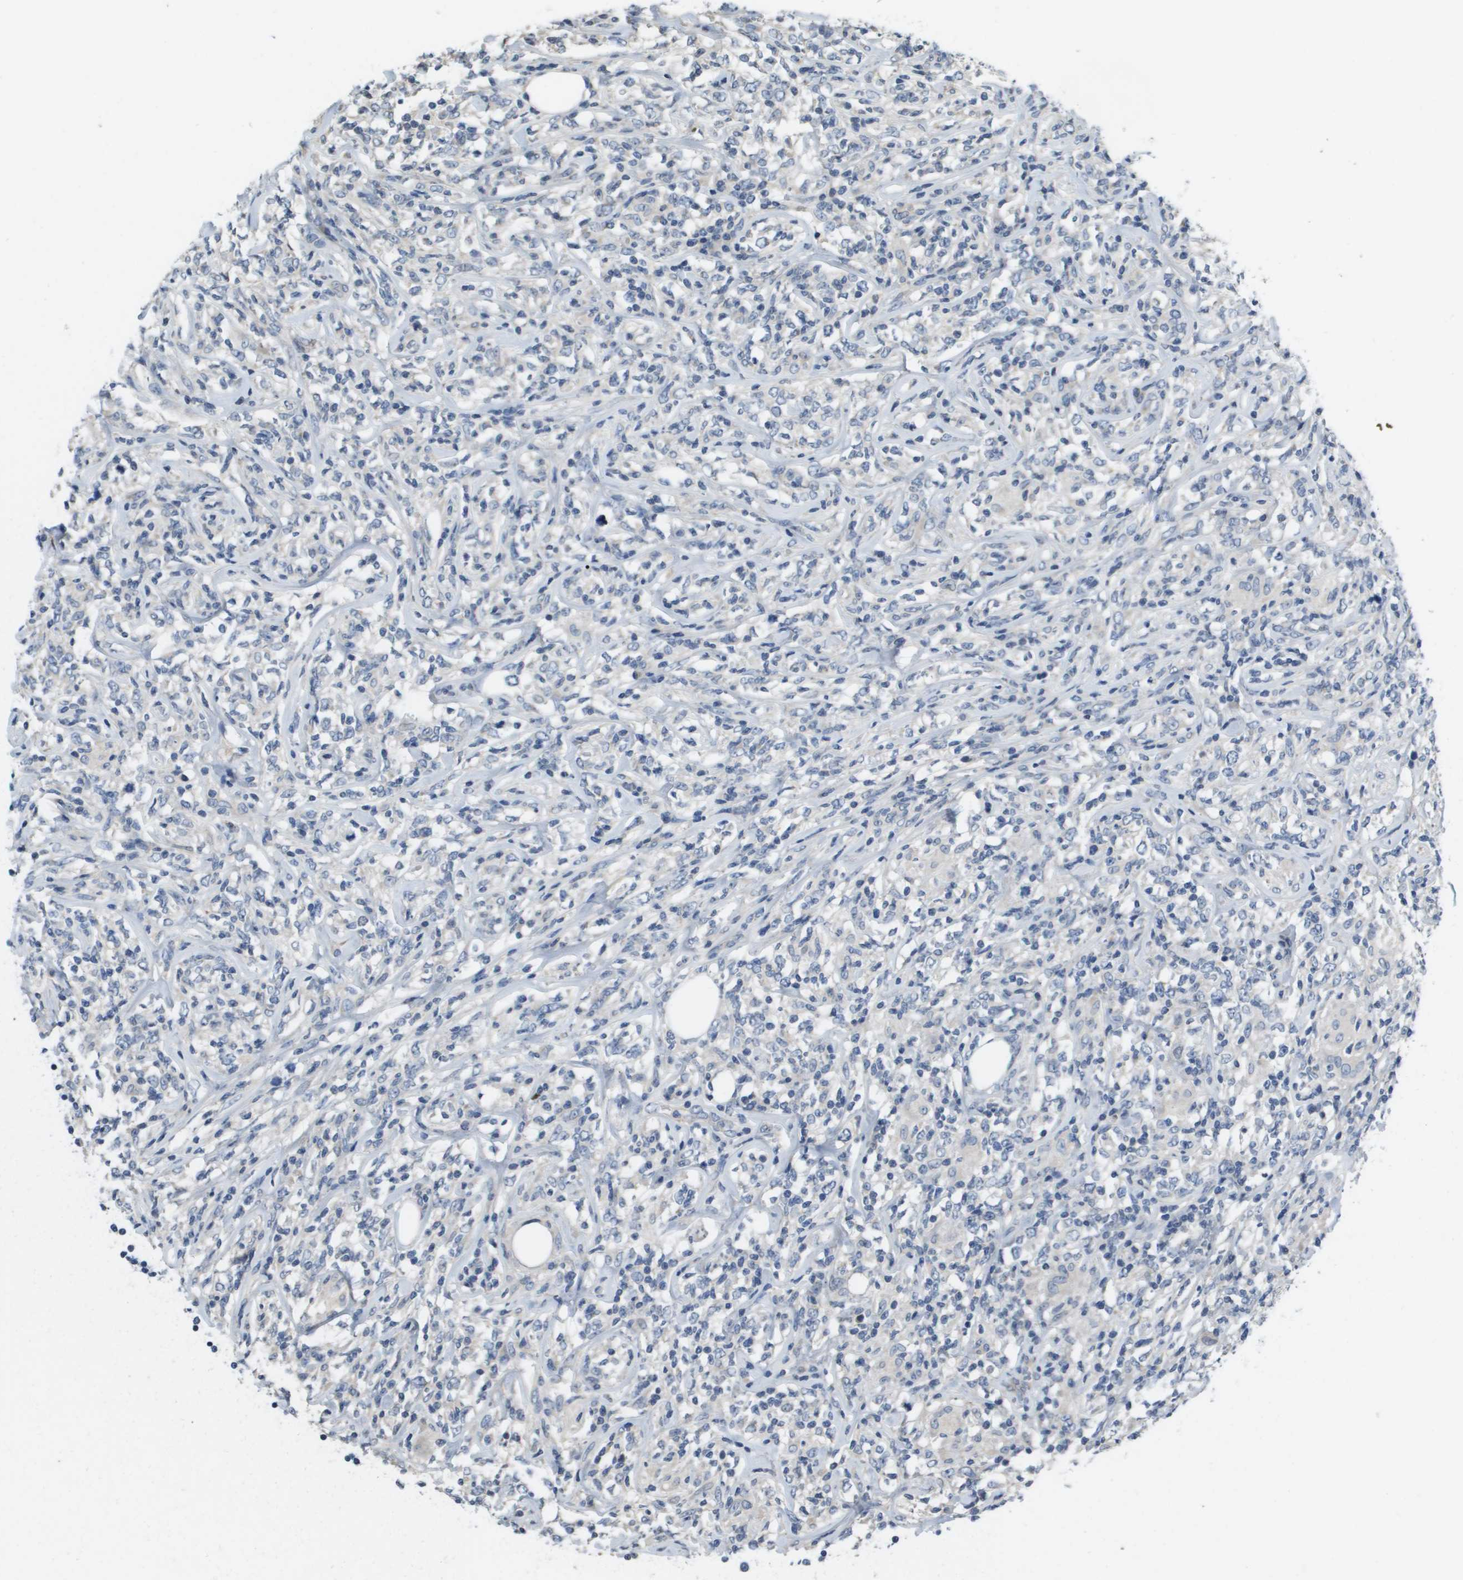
{"staining": {"intensity": "negative", "quantity": "none", "location": "none"}, "tissue": "lymphoma", "cell_type": "Tumor cells", "image_type": "cancer", "snomed": [{"axis": "morphology", "description": "Malignant lymphoma, non-Hodgkin's type, High grade"}, {"axis": "topography", "description": "Lymph node"}], "caption": "This is an immunohistochemistry (IHC) histopathology image of human high-grade malignant lymphoma, non-Hodgkin's type. There is no staining in tumor cells.", "gene": "CAPN11", "patient": {"sex": "female", "age": 84}}